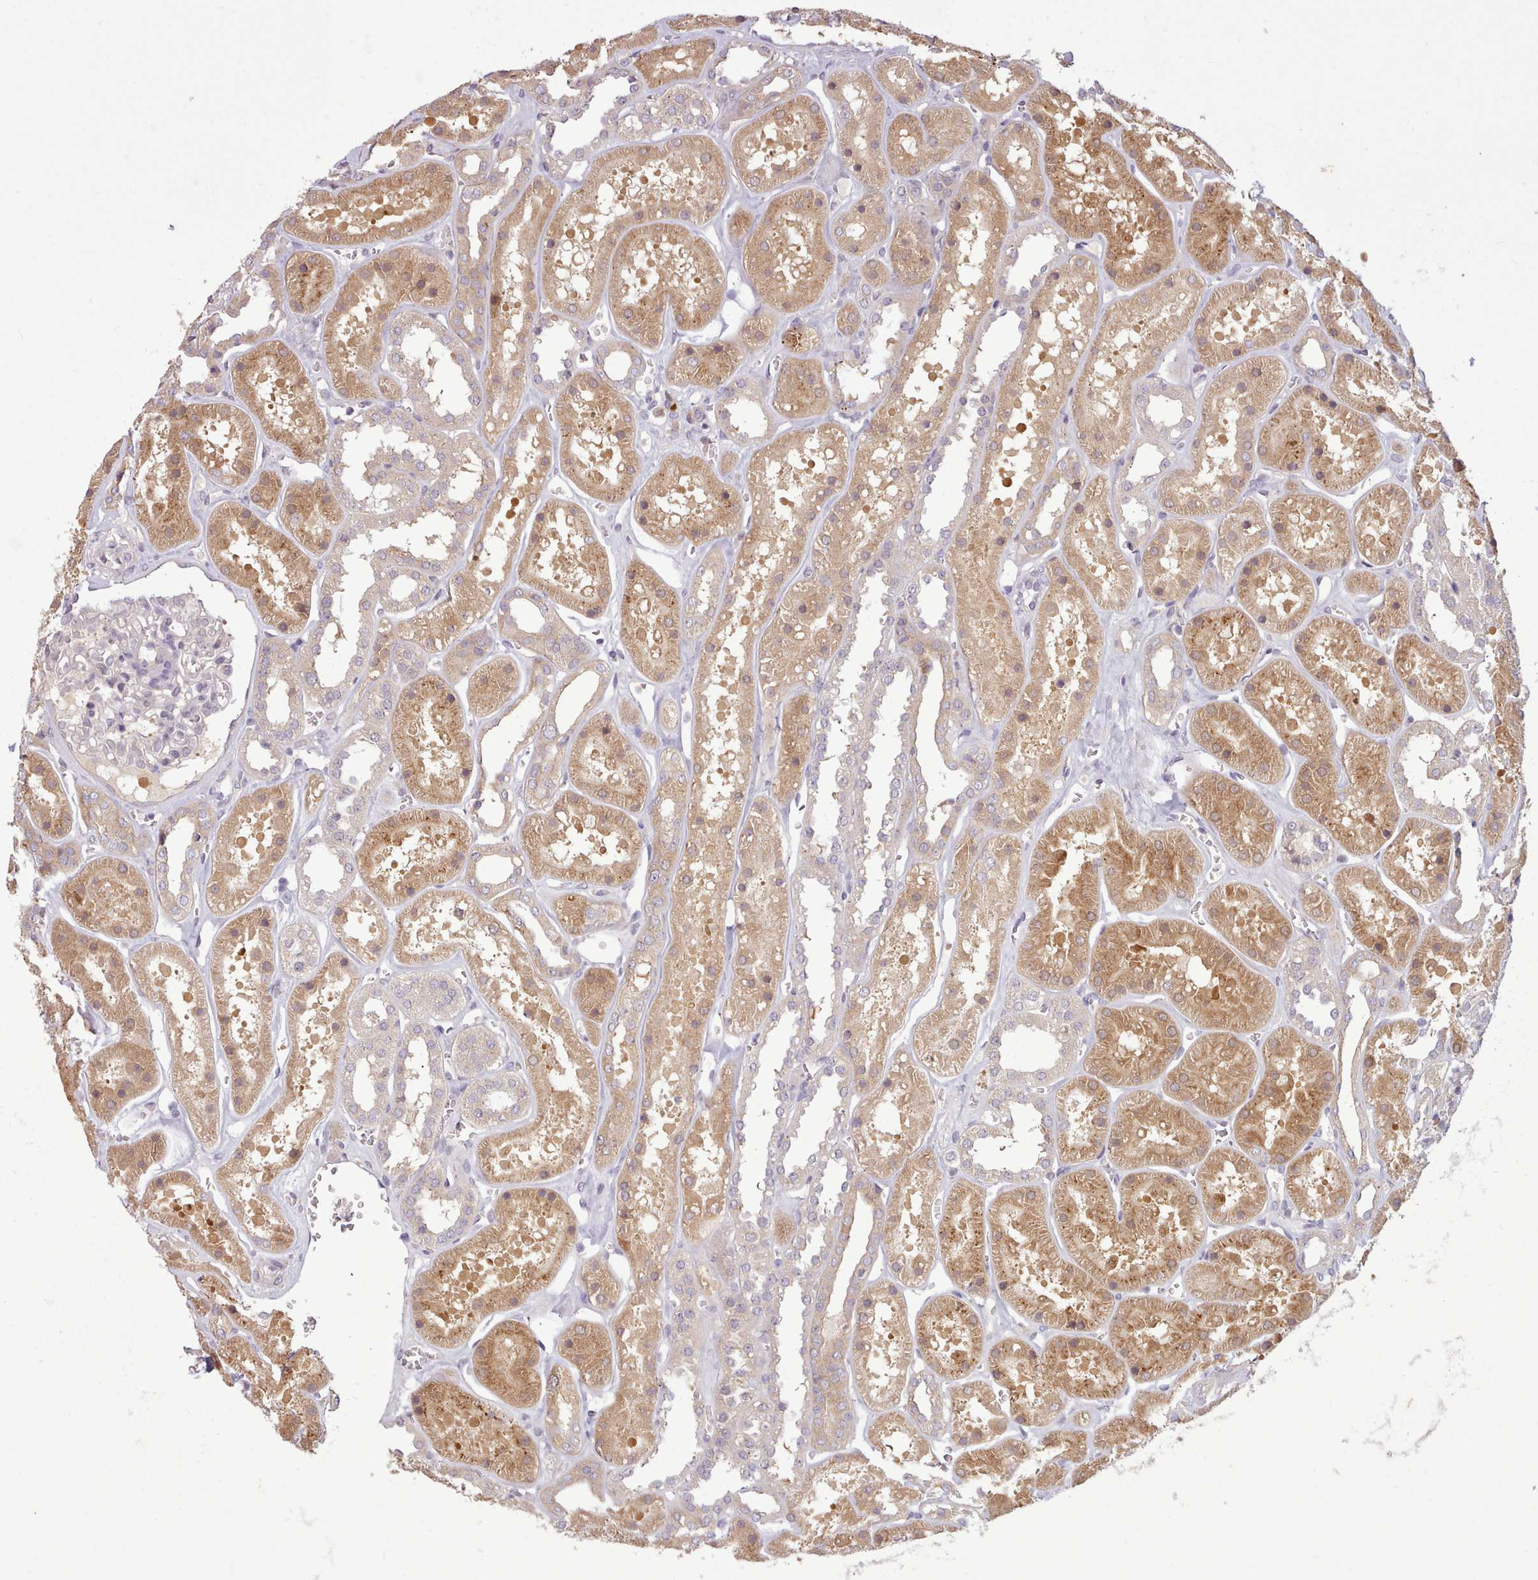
{"staining": {"intensity": "negative", "quantity": "none", "location": "none"}, "tissue": "kidney", "cell_type": "Cells in glomeruli", "image_type": "normal", "snomed": [{"axis": "morphology", "description": "Normal tissue, NOS"}, {"axis": "topography", "description": "Kidney"}], "caption": "DAB immunohistochemical staining of unremarkable kidney reveals no significant staining in cells in glomeruli.", "gene": "NMRK1", "patient": {"sex": "female", "age": 41}}